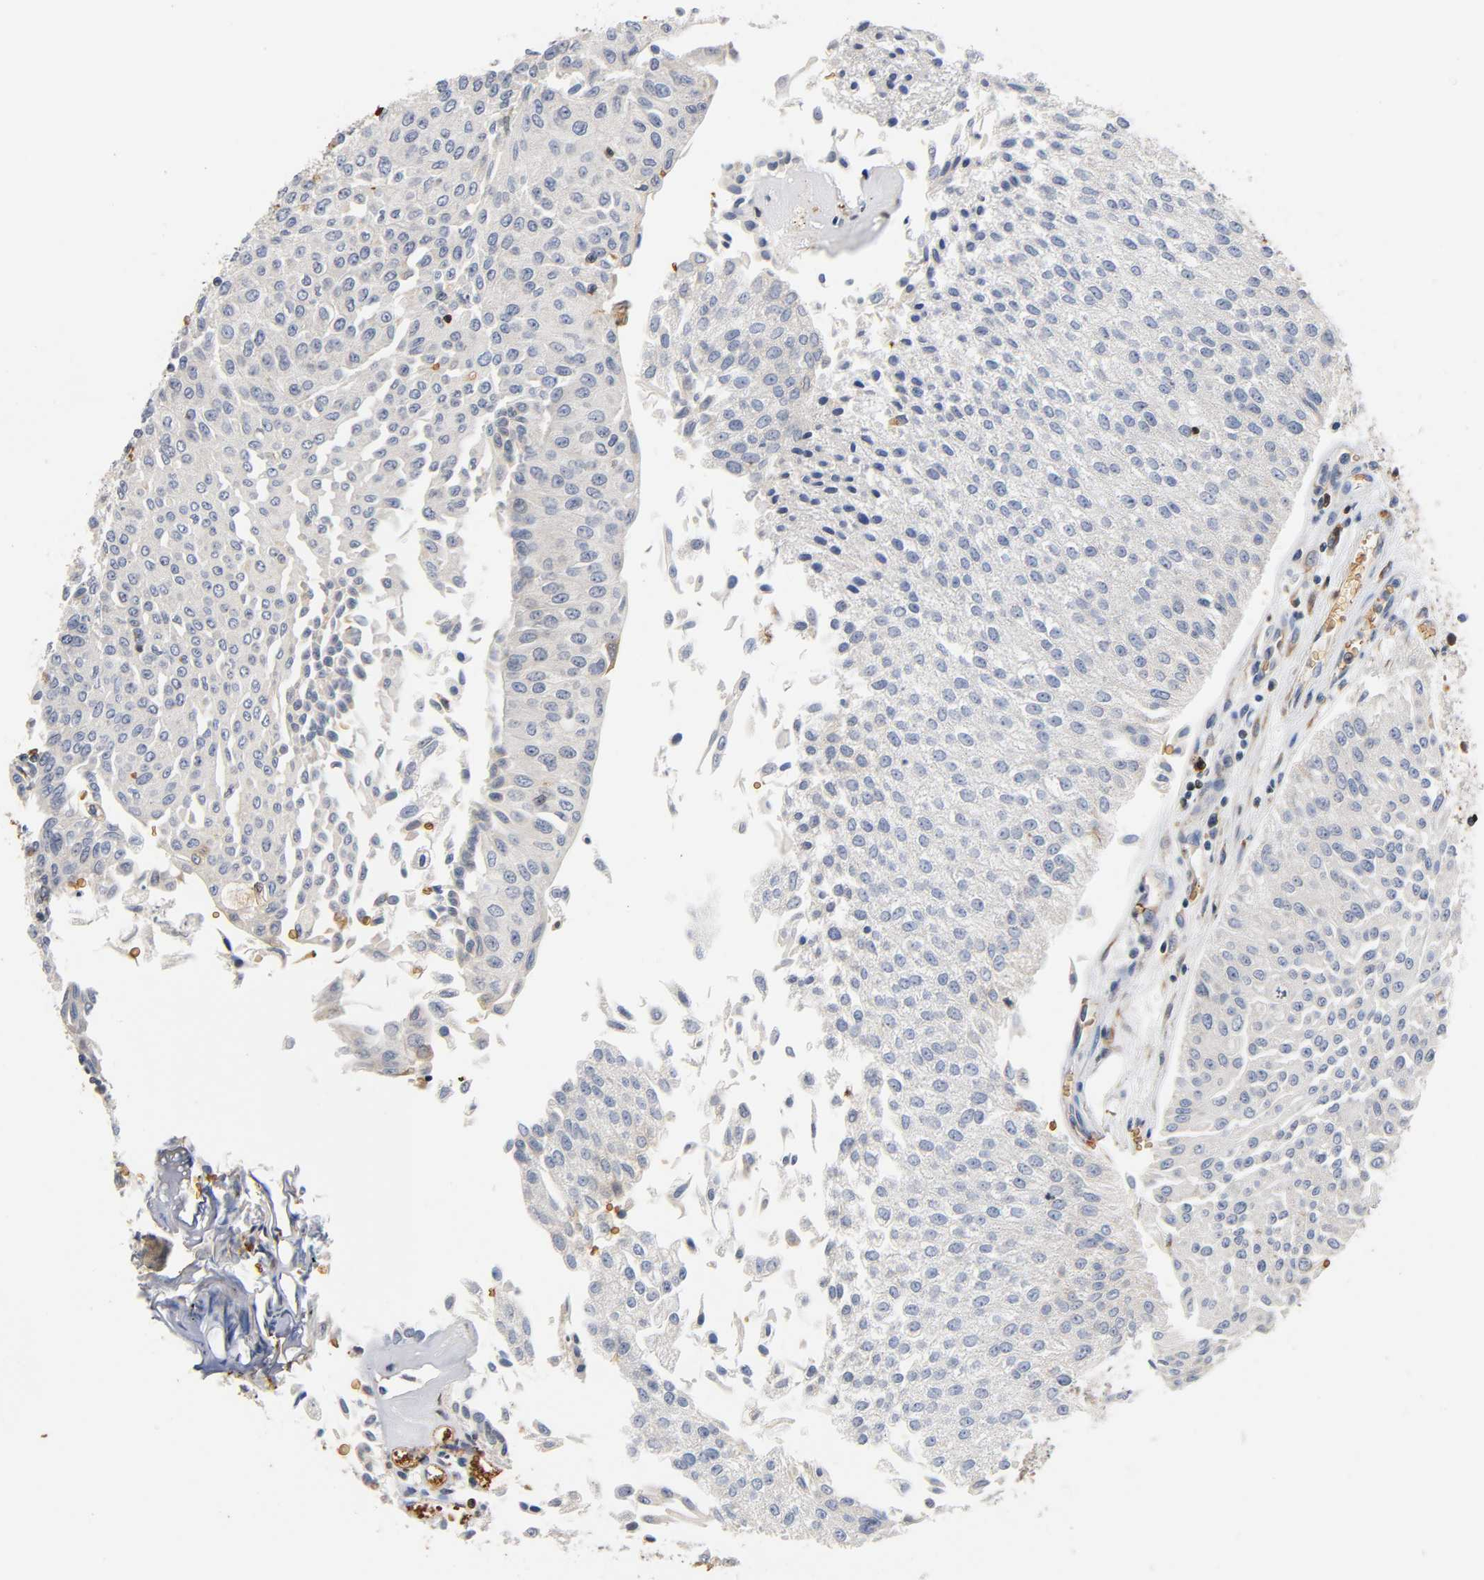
{"staining": {"intensity": "negative", "quantity": "none", "location": "none"}, "tissue": "urothelial cancer", "cell_type": "Tumor cells", "image_type": "cancer", "snomed": [{"axis": "morphology", "description": "Urothelial carcinoma, Low grade"}, {"axis": "topography", "description": "Urinary bladder"}], "caption": "A high-resolution image shows IHC staining of urothelial cancer, which shows no significant expression in tumor cells.", "gene": "UCKL1", "patient": {"sex": "male", "age": 86}}